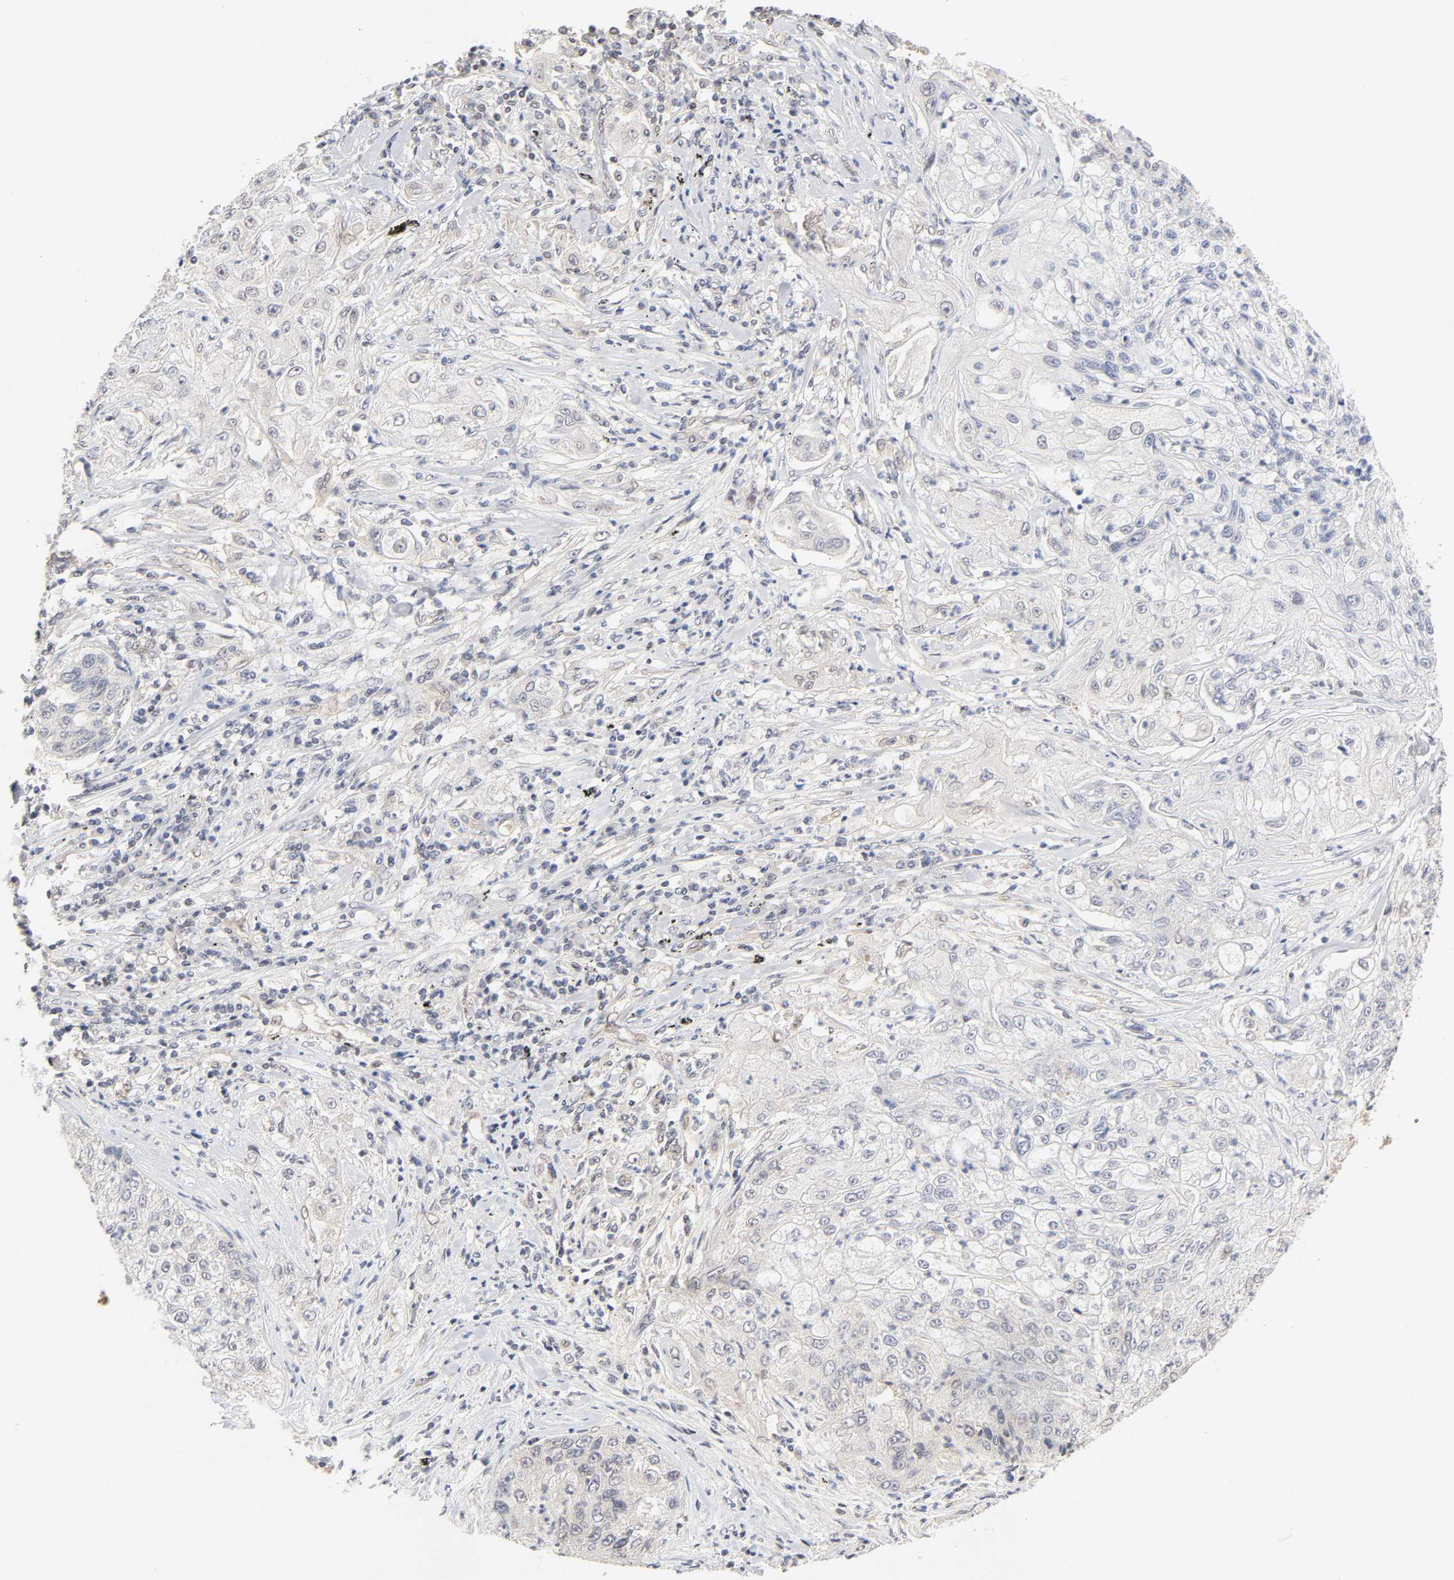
{"staining": {"intensity": "weak", "quantity": ">75%", "location": "cytoplasmic/membranous"}, "tissue": "lung cancer", "cell_type": "Tumor cells", "image_type": "cancer", "snomed": [{"axis": "morphology", "description": "Inflammation, NOS"}, {"axis": "morphology", "description": "Squamous cell carcinoma, NOS"}, {"axis": "topography", "description": "Lymph node"}, {"axis": "topography", "description": "Soft tissue"}, {"axis": "topography", "description": "Lung"}], "caption": "Human lung cancer (squamous cell carcinoma) stained for a protein (brown) reveals weak cytoplasmic/membranous positive positivity in approximately >75% of tumor cells.", "gene": "CDC37", "patient": {"sex": "male", "age": 66}}